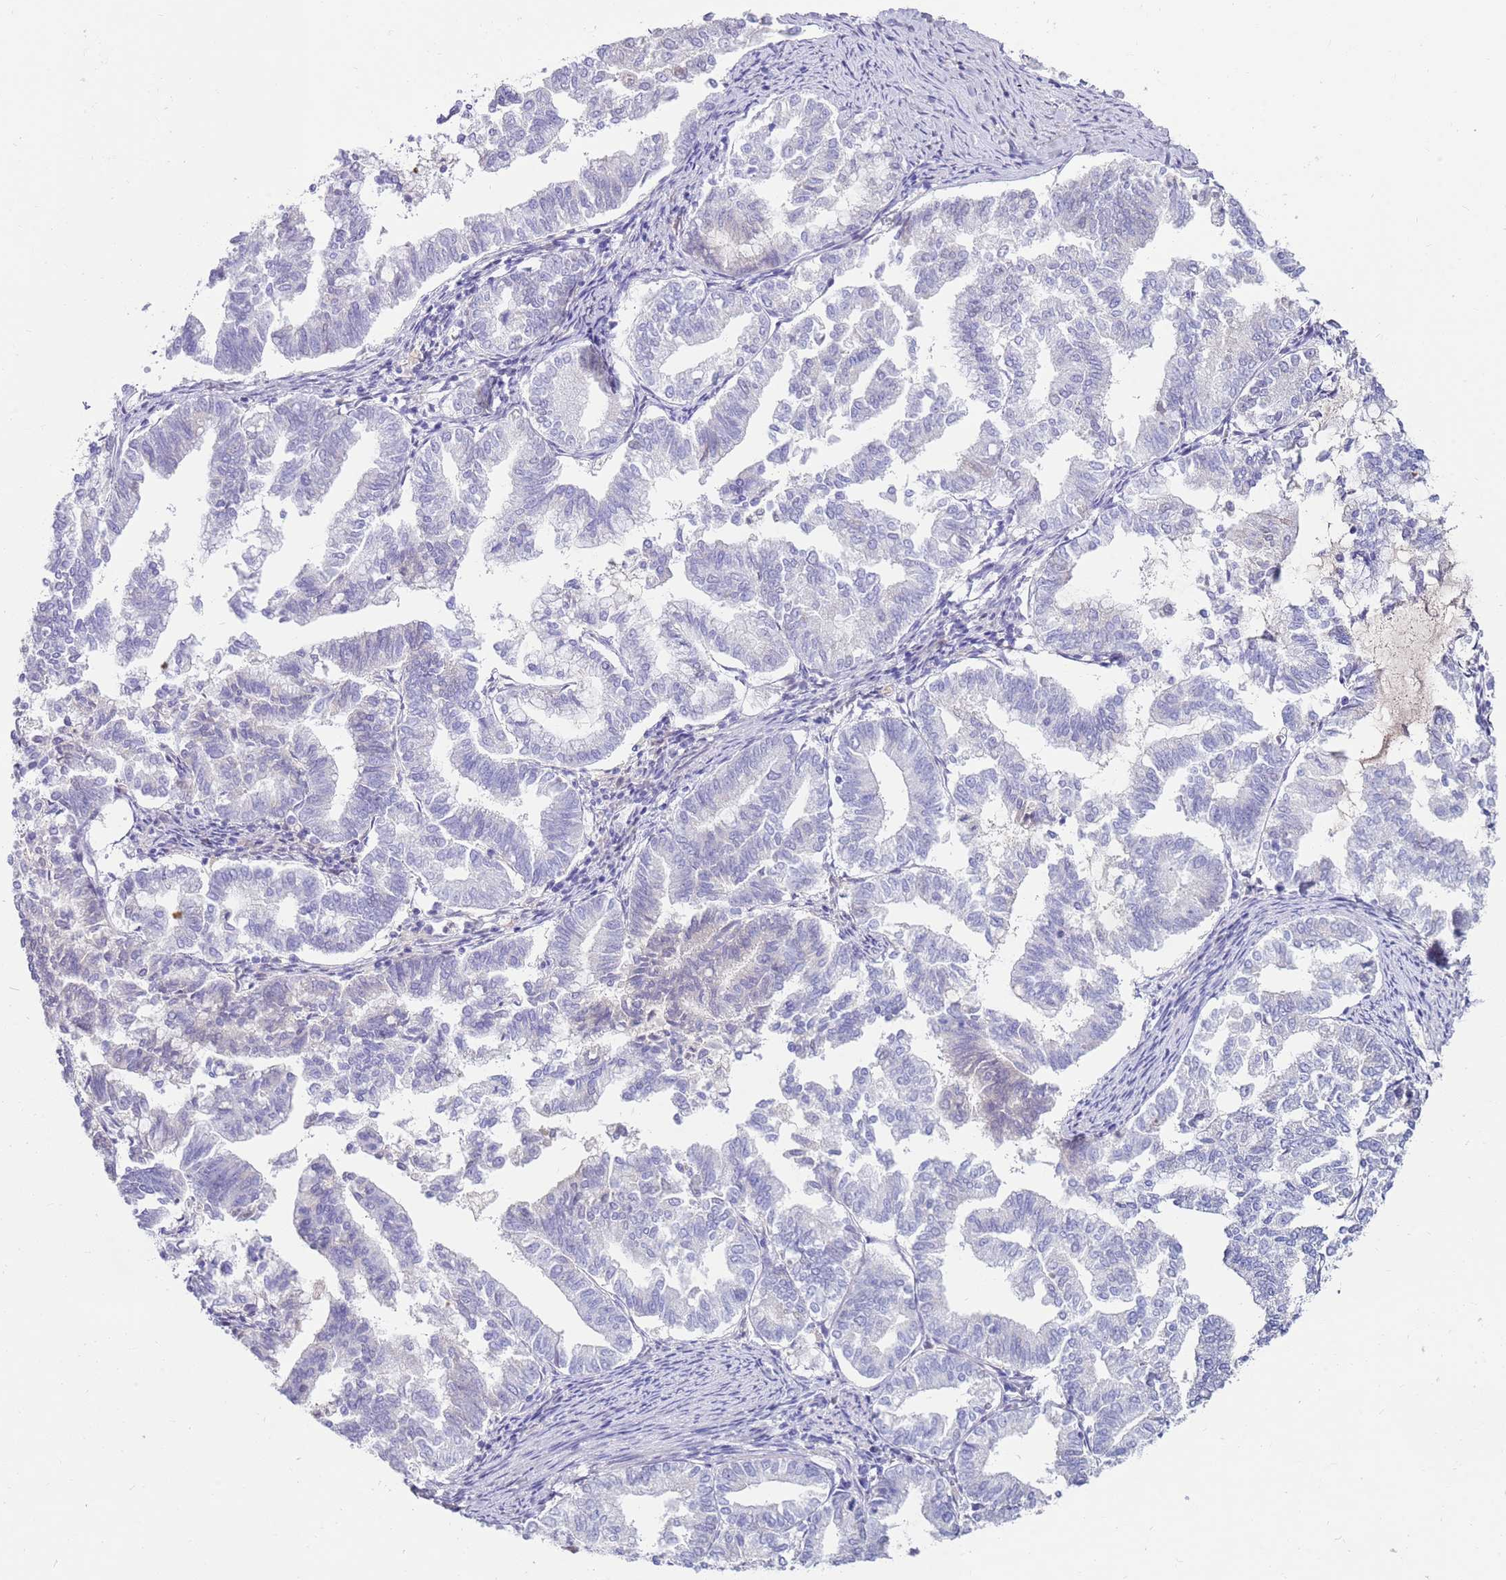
{"staining": {"intensity": "negative", "quantity": "none", "location": "none"}, "tissue": "endometrial cancer", "cell_type": "Tumor cells", "image_type": "cancer", "snomed": [{"axis": "morphology", "description": "Adenocarcinoma, NOS"}, {"axis": "topography", "description": "Endometrium"}], "caption": "This is an immunohistochemistry (IHC) photomicrograph of endometrial adenocarcinoma. There is no staining in tumor cells.", "gene": "EVPLL", "patient": {"sex": "female", "age": 79}}